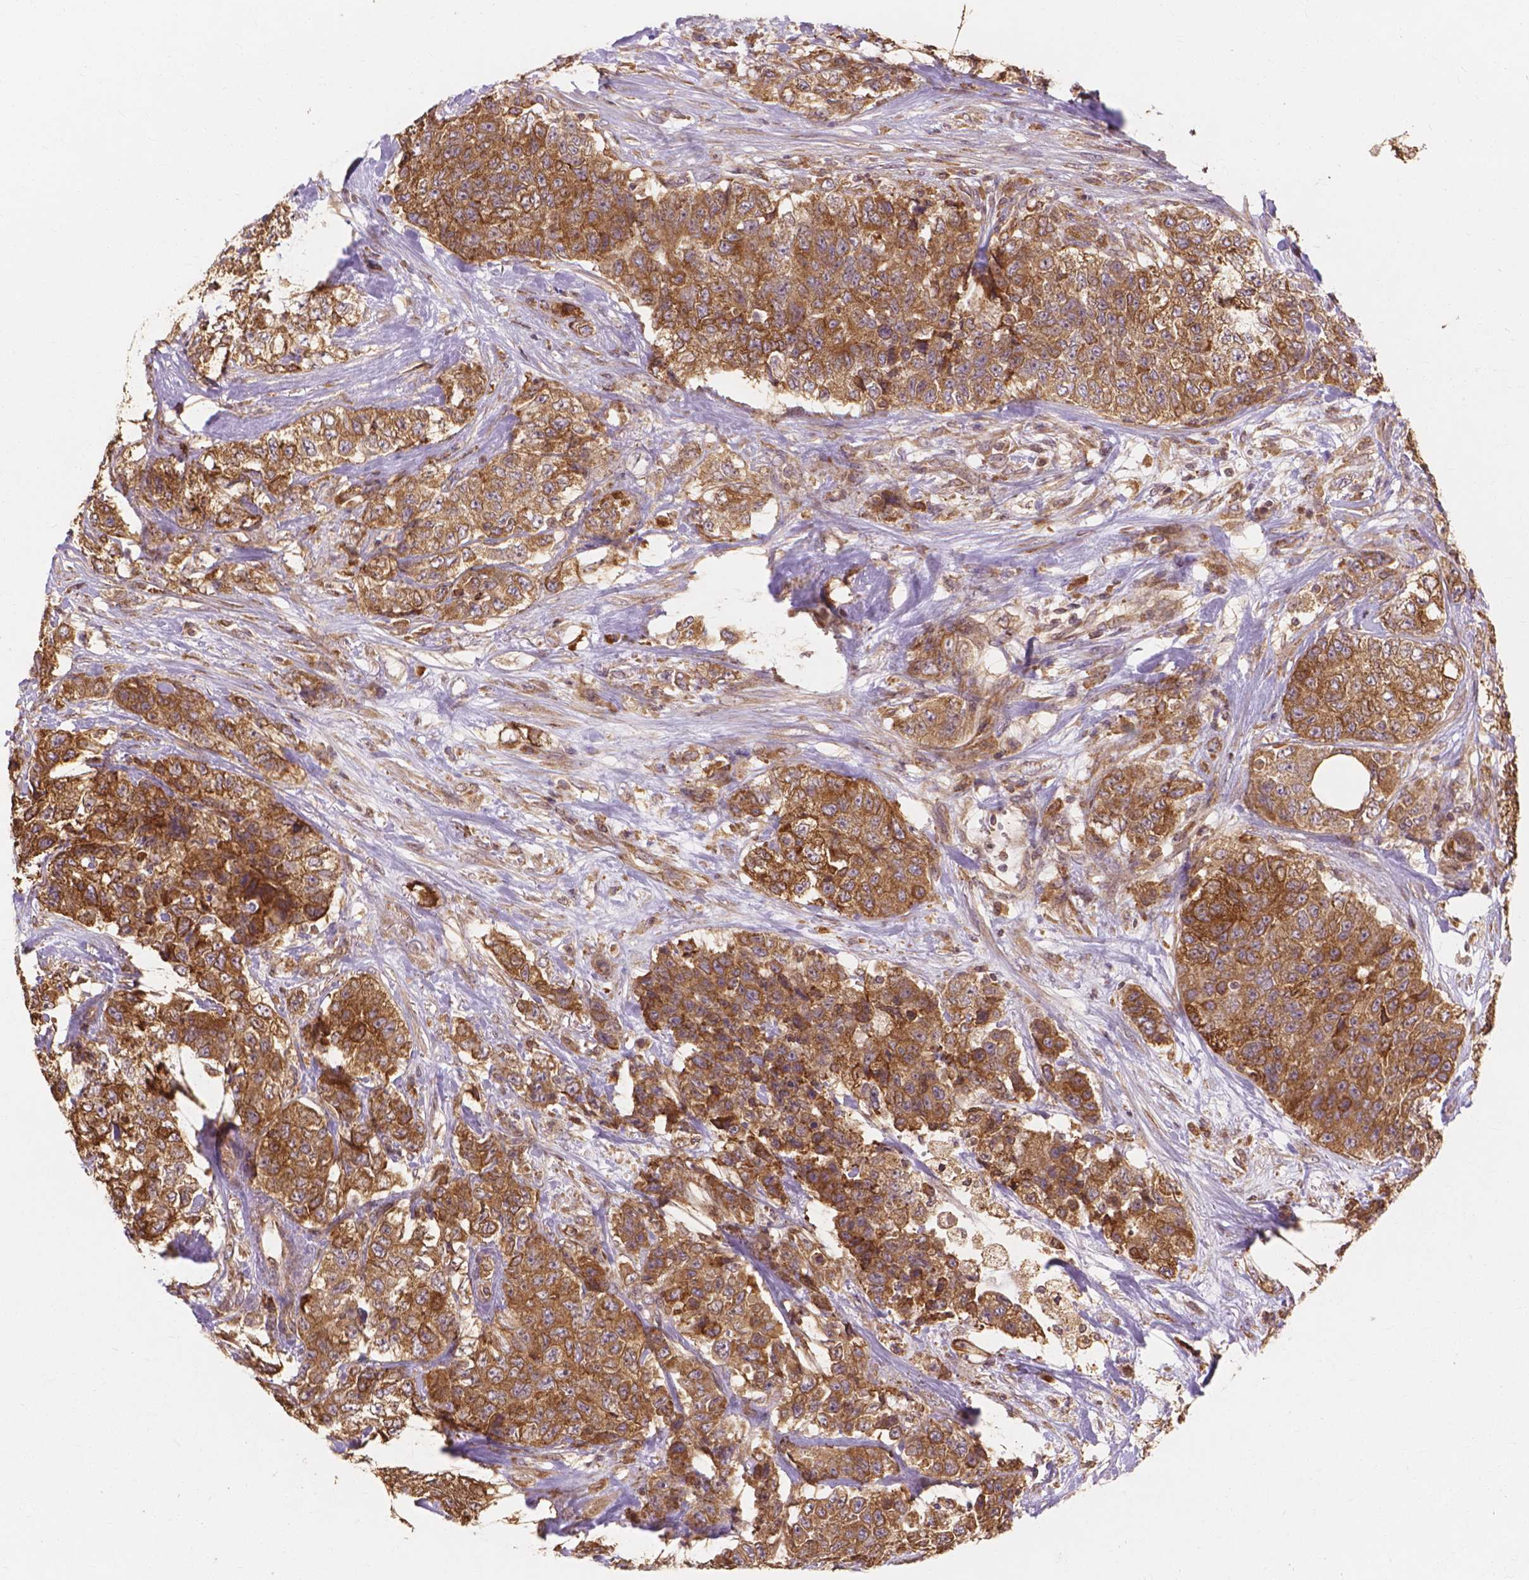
{"staining": {"intensity": "moderate", "quantity": ">75%", "location": "cytoplasmic/membranous"}, "tissue": "urothelial cancer", "cell_type": "Tumor cells", "image_type": "cancer", "snomed": [{"axis": "morphology", "description": "Urothelial carcinoma, High grade"}, {"axis": "topography", "description": "Urinary bladder"}], "caption": "Human urothelial cancer stained for a protein (brown) demonstrates moderate cytoplasmic/membranous positive positivity in about >75% of tumor cells.", "gene": "TAB2", "patient": {"sex": "female", "age": 78}}